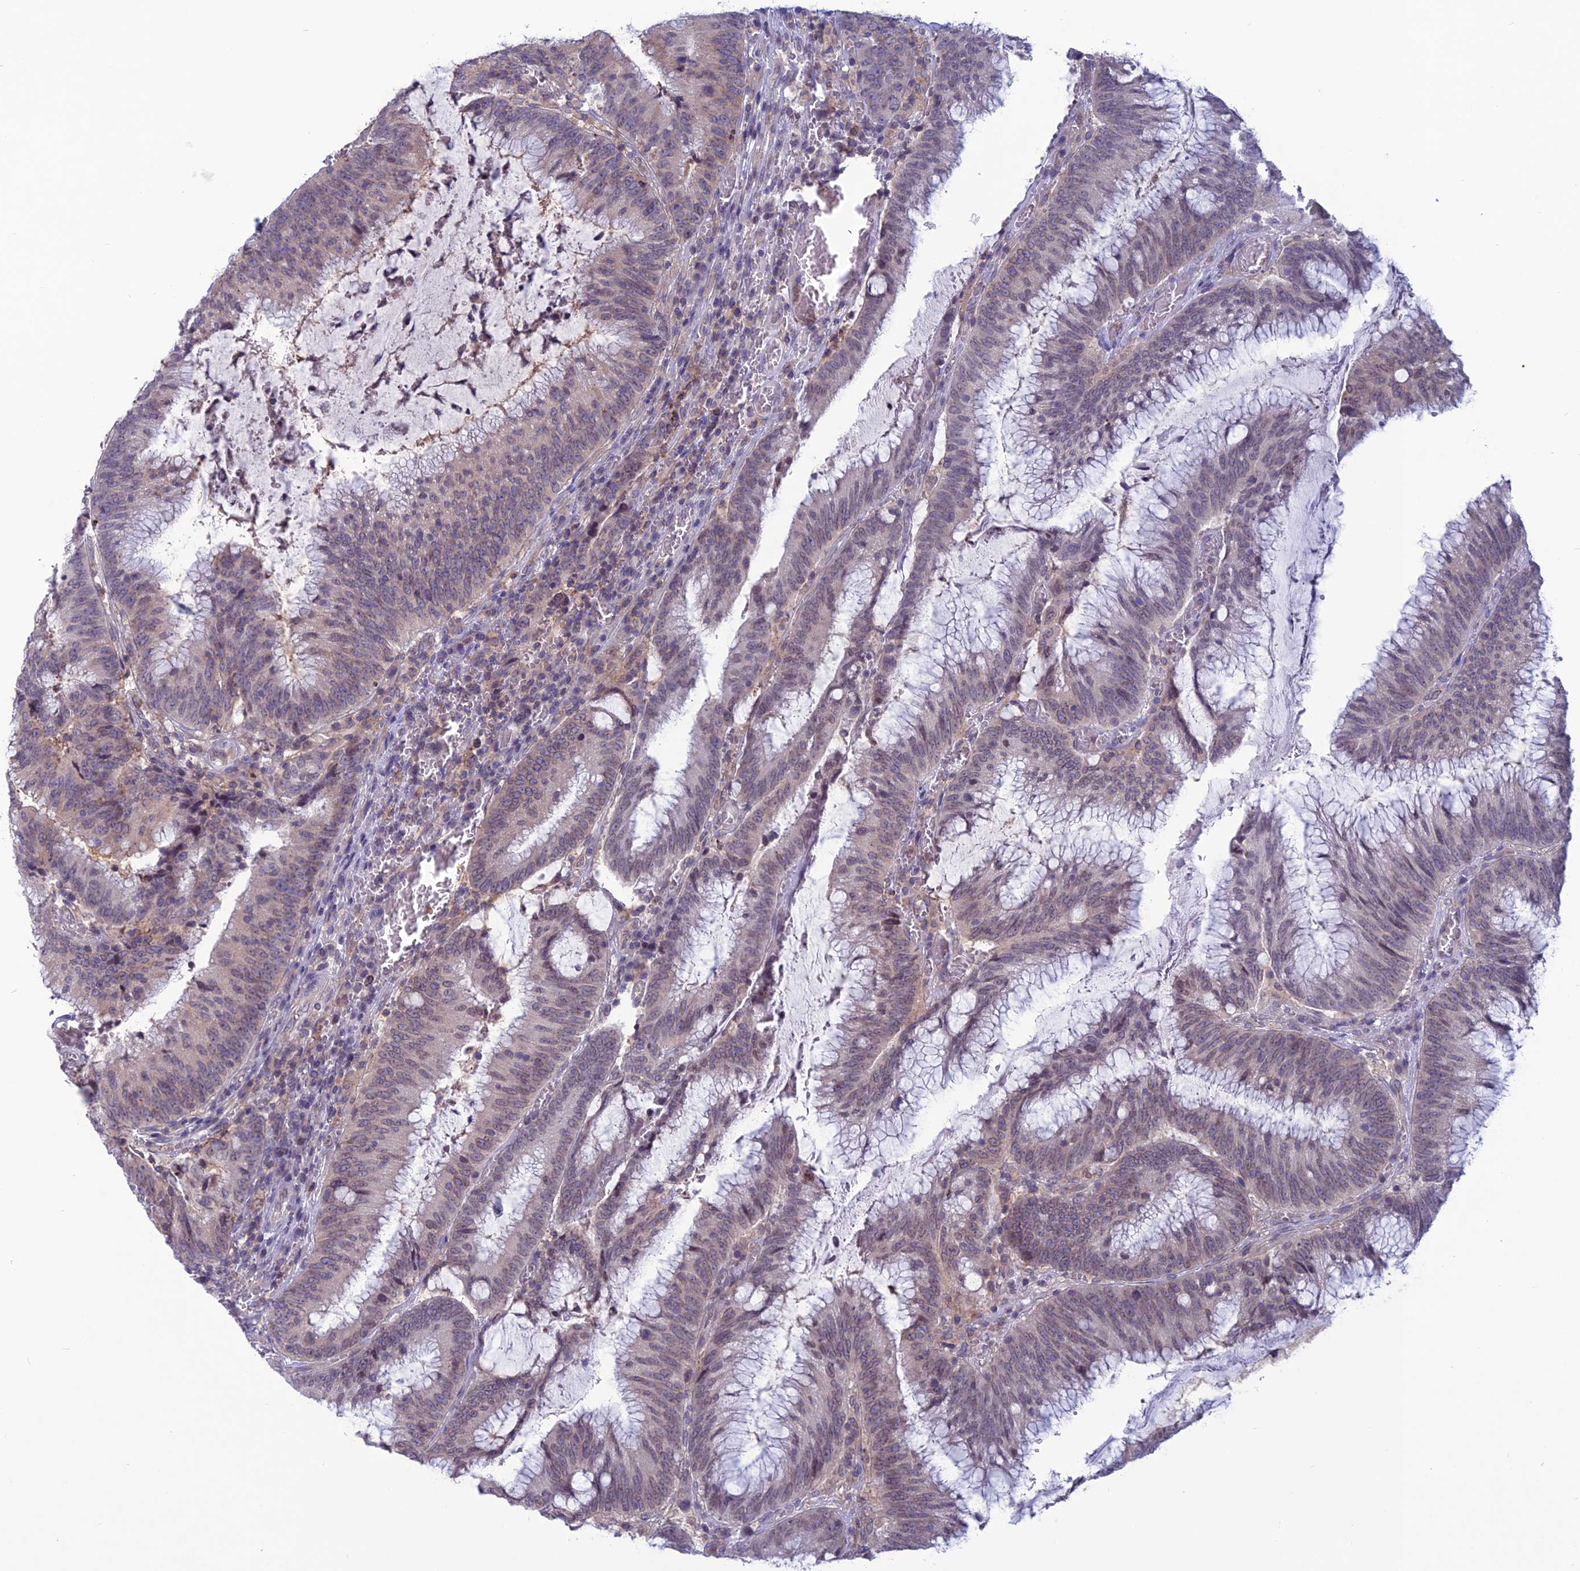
{"staining": {"intensity": "weak", "quantity": "25%-75%", "location": "cytoplasmic/membranous,nuclear"}, "tissue": "colorectal cancer", "cell_type": "Tumor cells", "image_type": "cancer", "snomed": [{"axis": "morphology", "description": "Adenocarcinoma, NOS"}, {"axis": "topography", "description": "Rectum"}], "caption": "Brown immunohistochemical staining in colorectal cancer (adenocarcinoma) demonstrates weak cytoplasmic/membranous and nuclear staining in approximately 25%-75% of tumor cells.", "gene": "WDR46", "patient": {"sex": "female", "age": 77}}